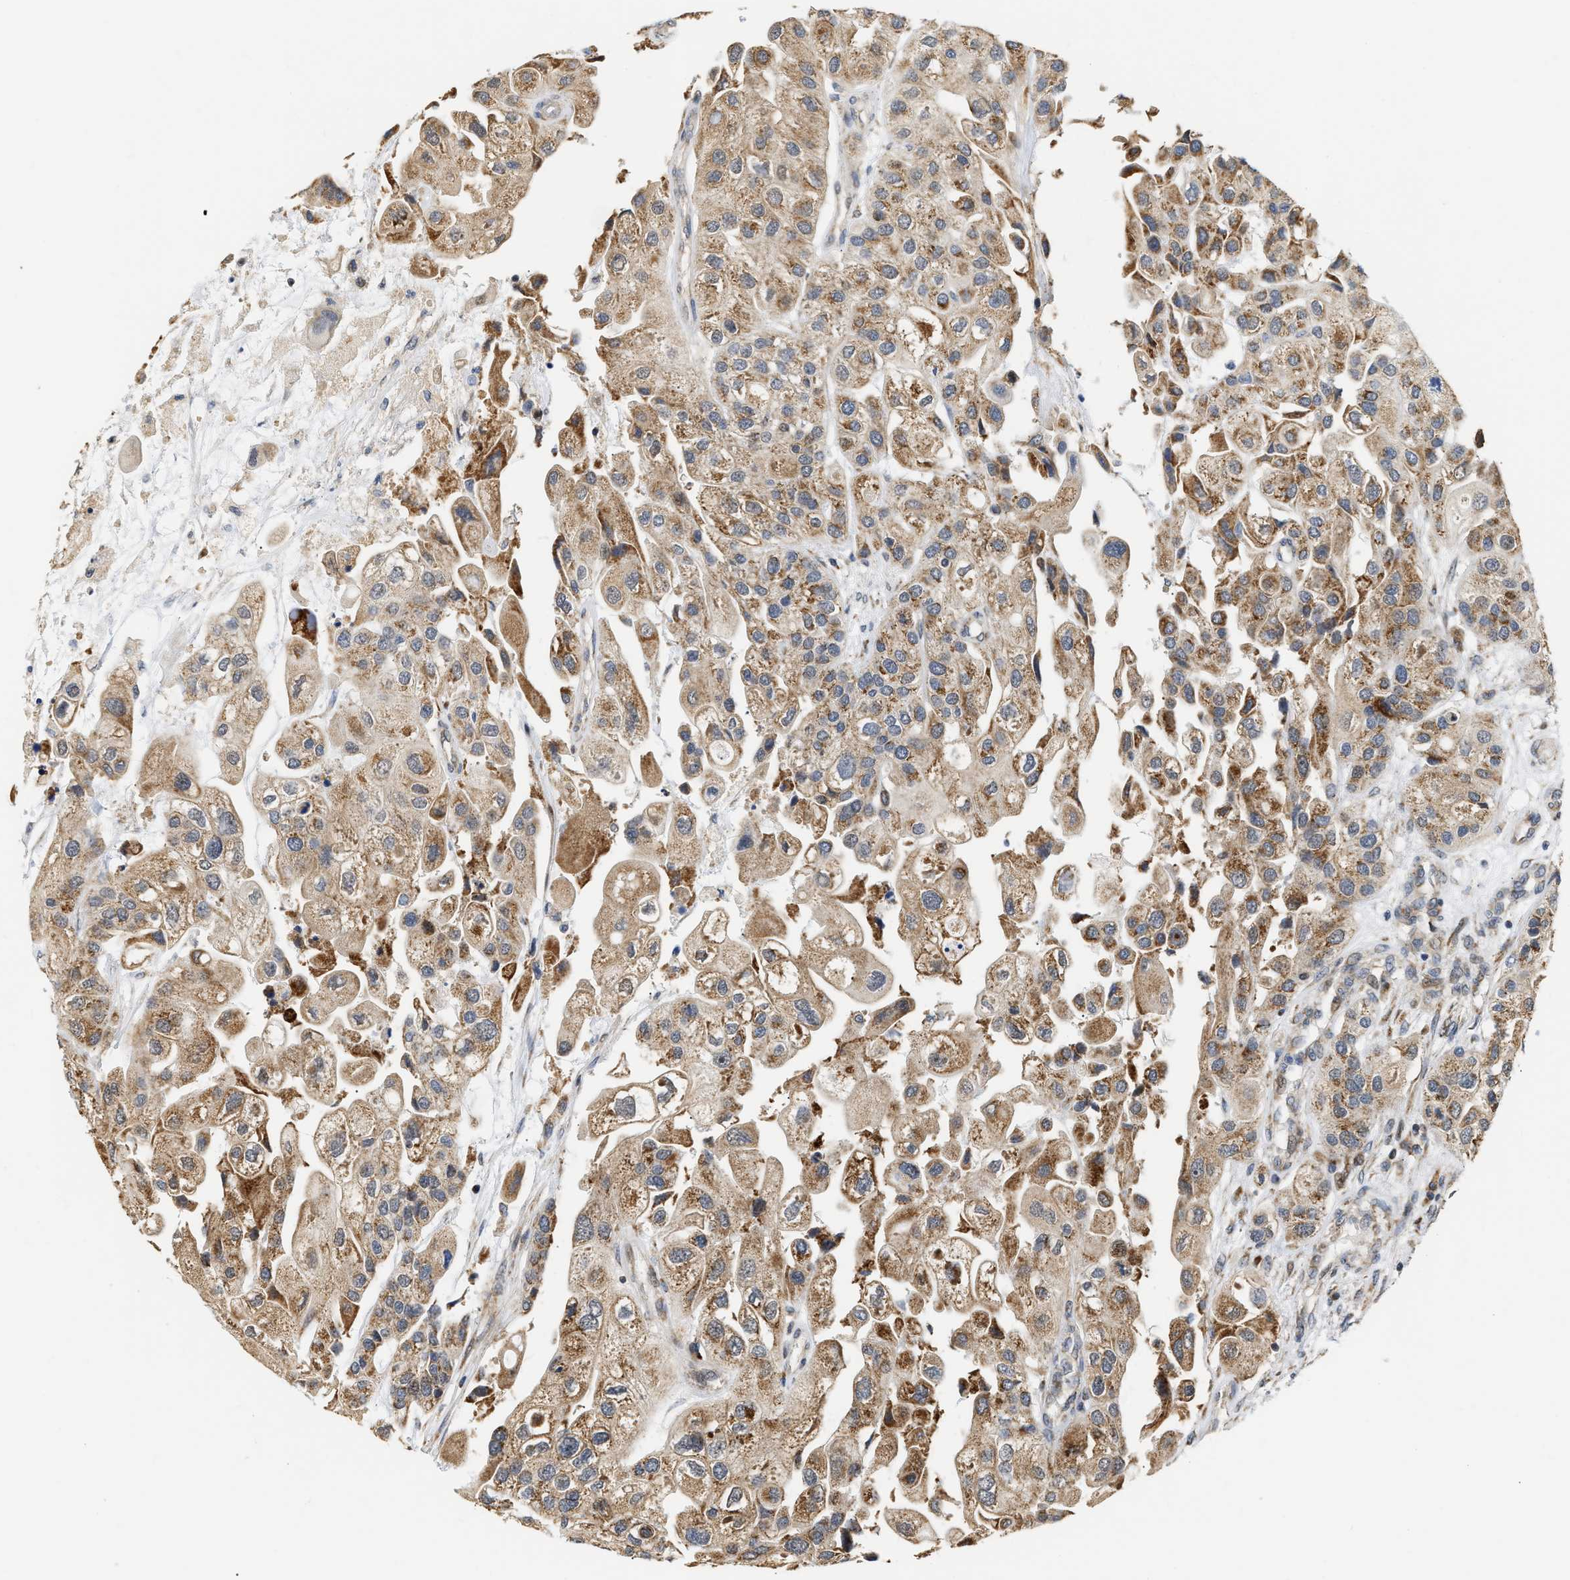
{"staining": {"intensity": "moderate", "quantity": ">75%", "location": "cytoplasmic/membranous"}, "tissue": "urothelial cancer", "cell_type": "Tumor cells", "image_type": "cancer", "snomed": [{"axis": "morphology", "description": "Urothelial carcinoma, High grade"}, {"axis": "topography", "description": "Urinary bladder"}], "caption": "This is an image of immunohistochemistry staining of urothelial cancer, which shows moderate expression in the cytoplasmic/membranous of tumor cells.", "gene": "DEPTOR", "patient": {"sex": "female", "age": 64}}